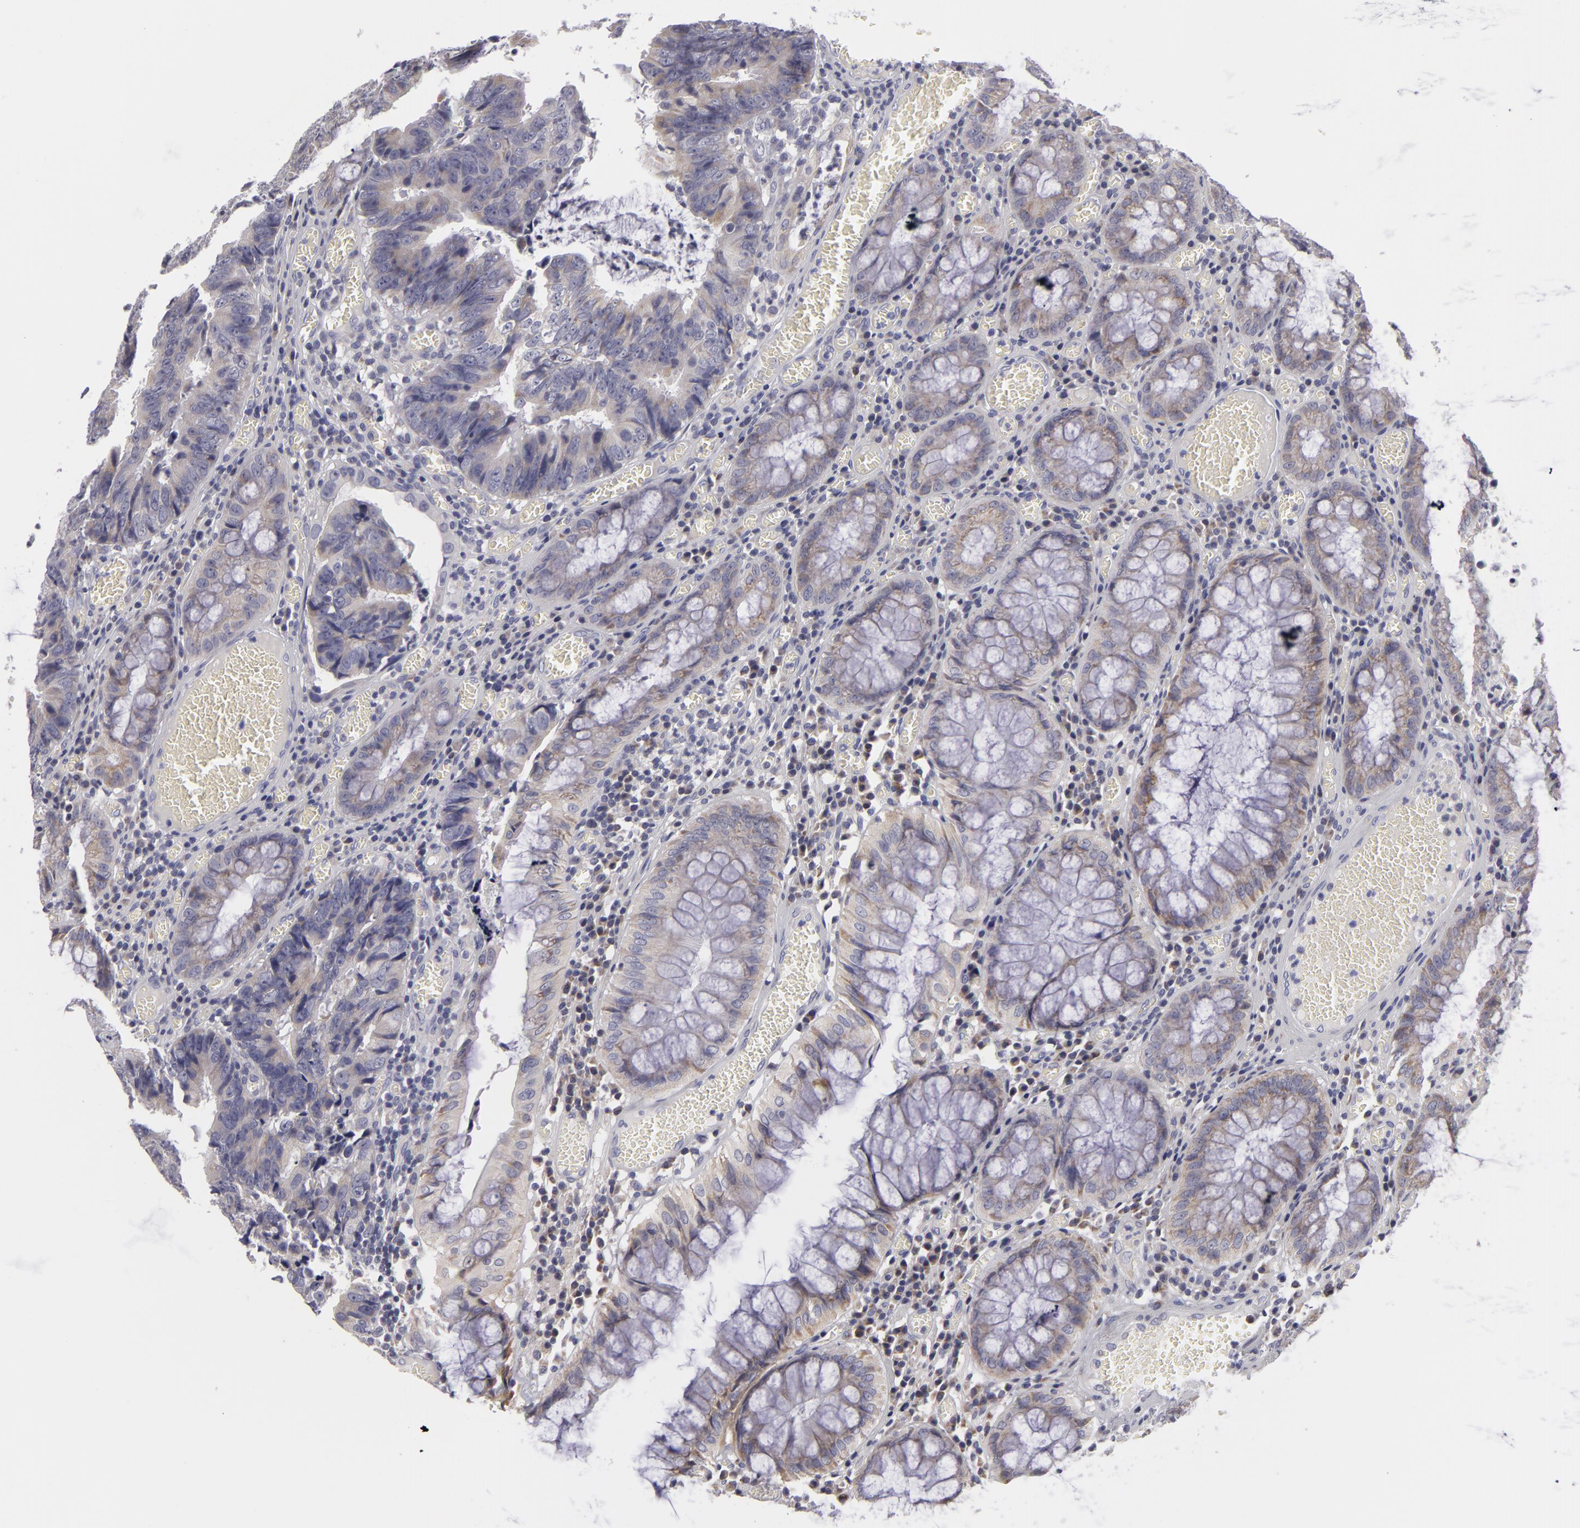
{"staining": {"intensity": "weak", "quantity": "<25%", "location": "cytoplasmic/membranous"}, "tissue": "colorectal cancer", "cell_type": "Tumor cells", "image_type": "cancer", "snomed": [{"axis": "morphology", "description": "Adenocarcinoma, NOS"}, {"axis": "topography", "description": "Rectum"}], "caption": "A high-resolution micrograph shows immunohistochemistry (IHC) staining of colorectal cancer (adenocarcinoma), which exhibits no significant positivity in tumor cells. (Stains: DAB (3,3'-diaminobenzidine) IHC with hematoxylin counter stain, Microscopy: brightfield microscopy at high magnification).", "gene": "ATP2B3", "patient": {"sex": "female", "age": 98}}